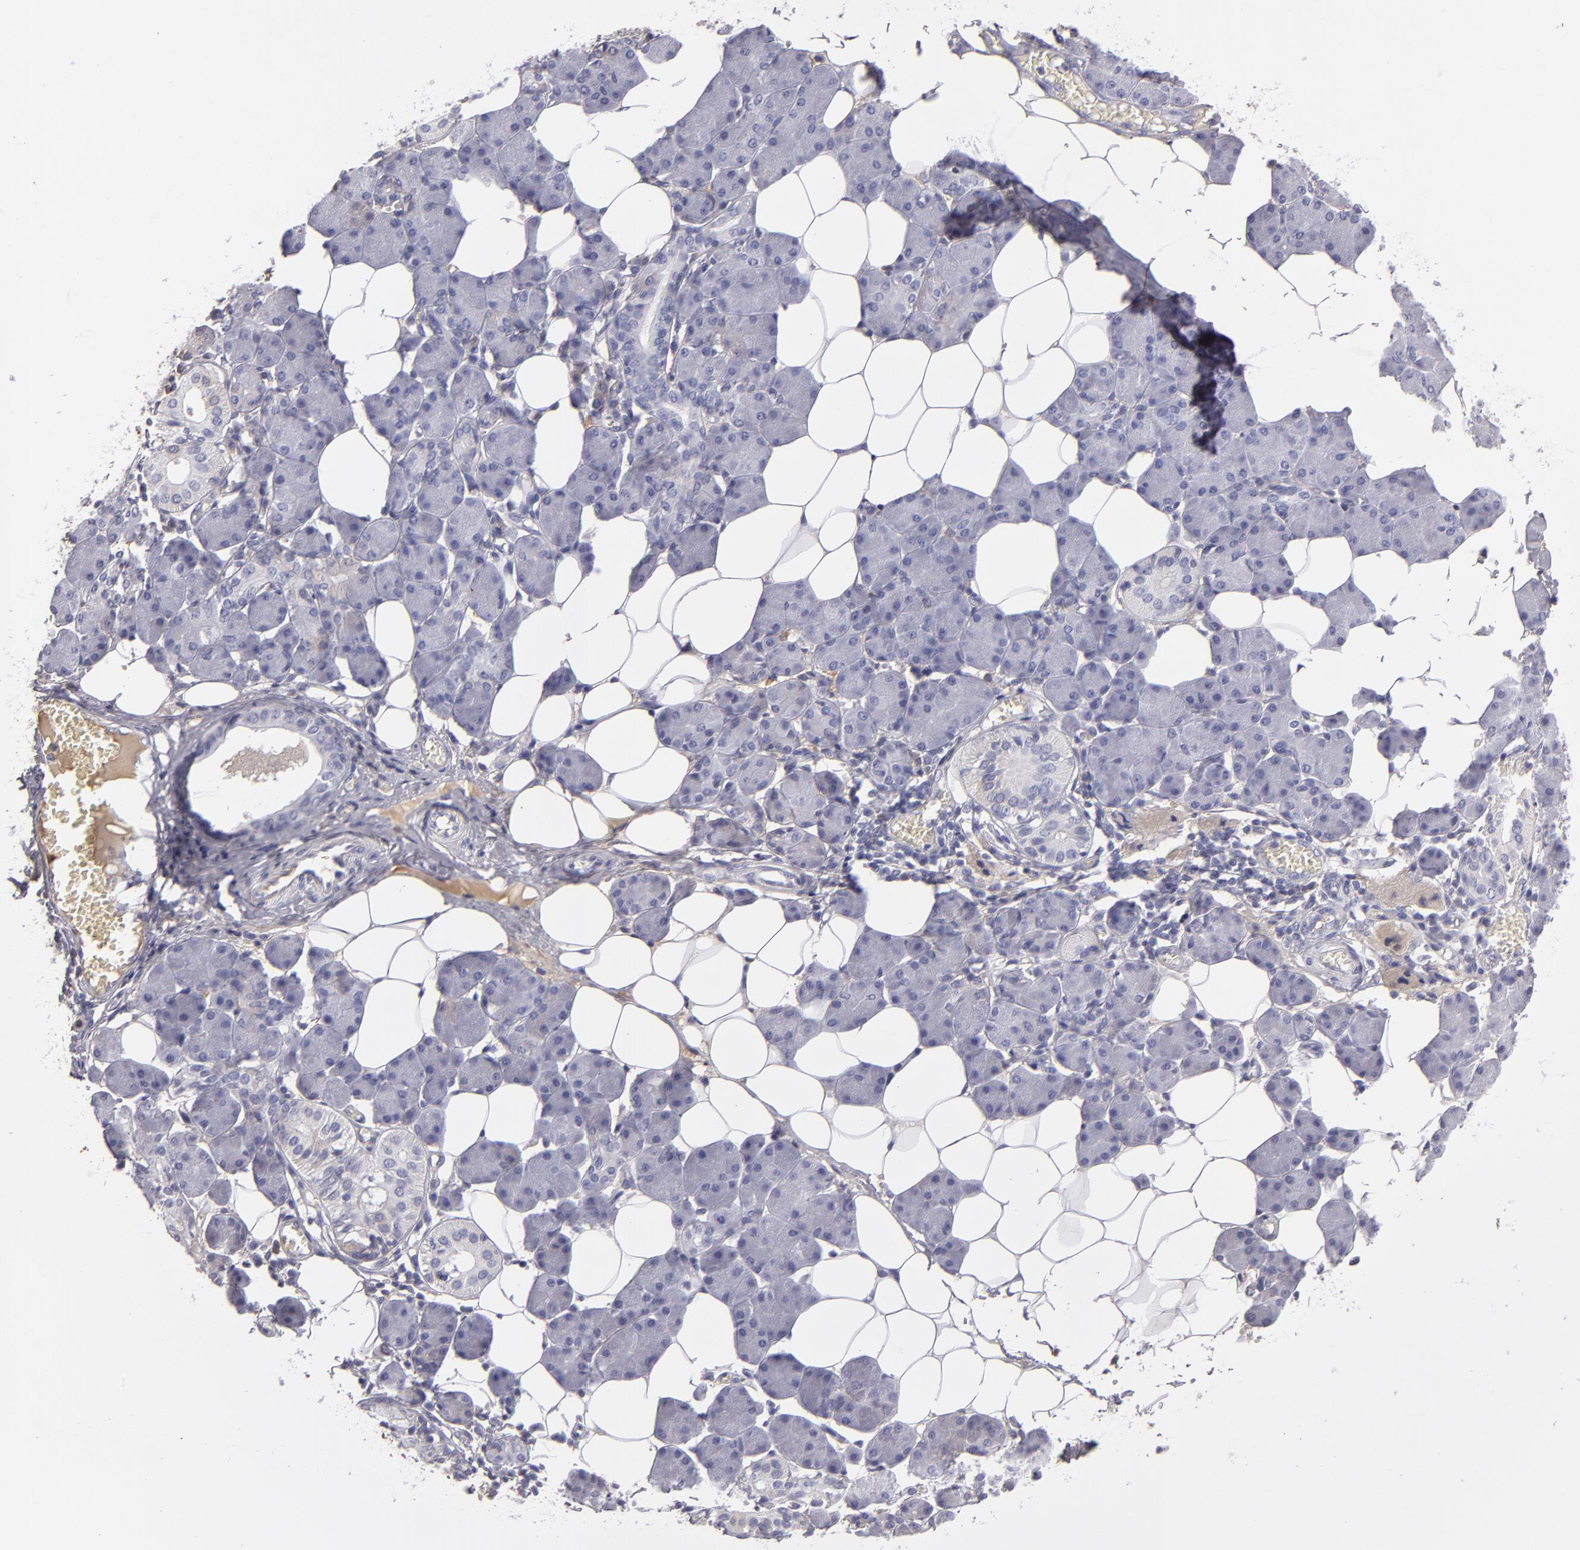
{"staining": {"intensity": "negative", "quantity": "none", "location": "none"}, "tissue": "salivary gland", "cell_type": "Glandular cells", "image_type": "normal", "snomed": [{"axis": "morphology", "description": "Normal tissue, NOS"}, {"axis": "morphology", "description": "Adenoma, NOS"}, {"axis": "topography", "description": "Salivary gland"}], "caption": "Immunohistochemistry histopathology image of unremarkable salivary gland: salivary gland stained with DAB (3,3'-diaminobenzidine) reveals no significant protein positivity in glandular cells.", "gene": "SERPINA1", "patient": {"sex": "female", "age": 32}}